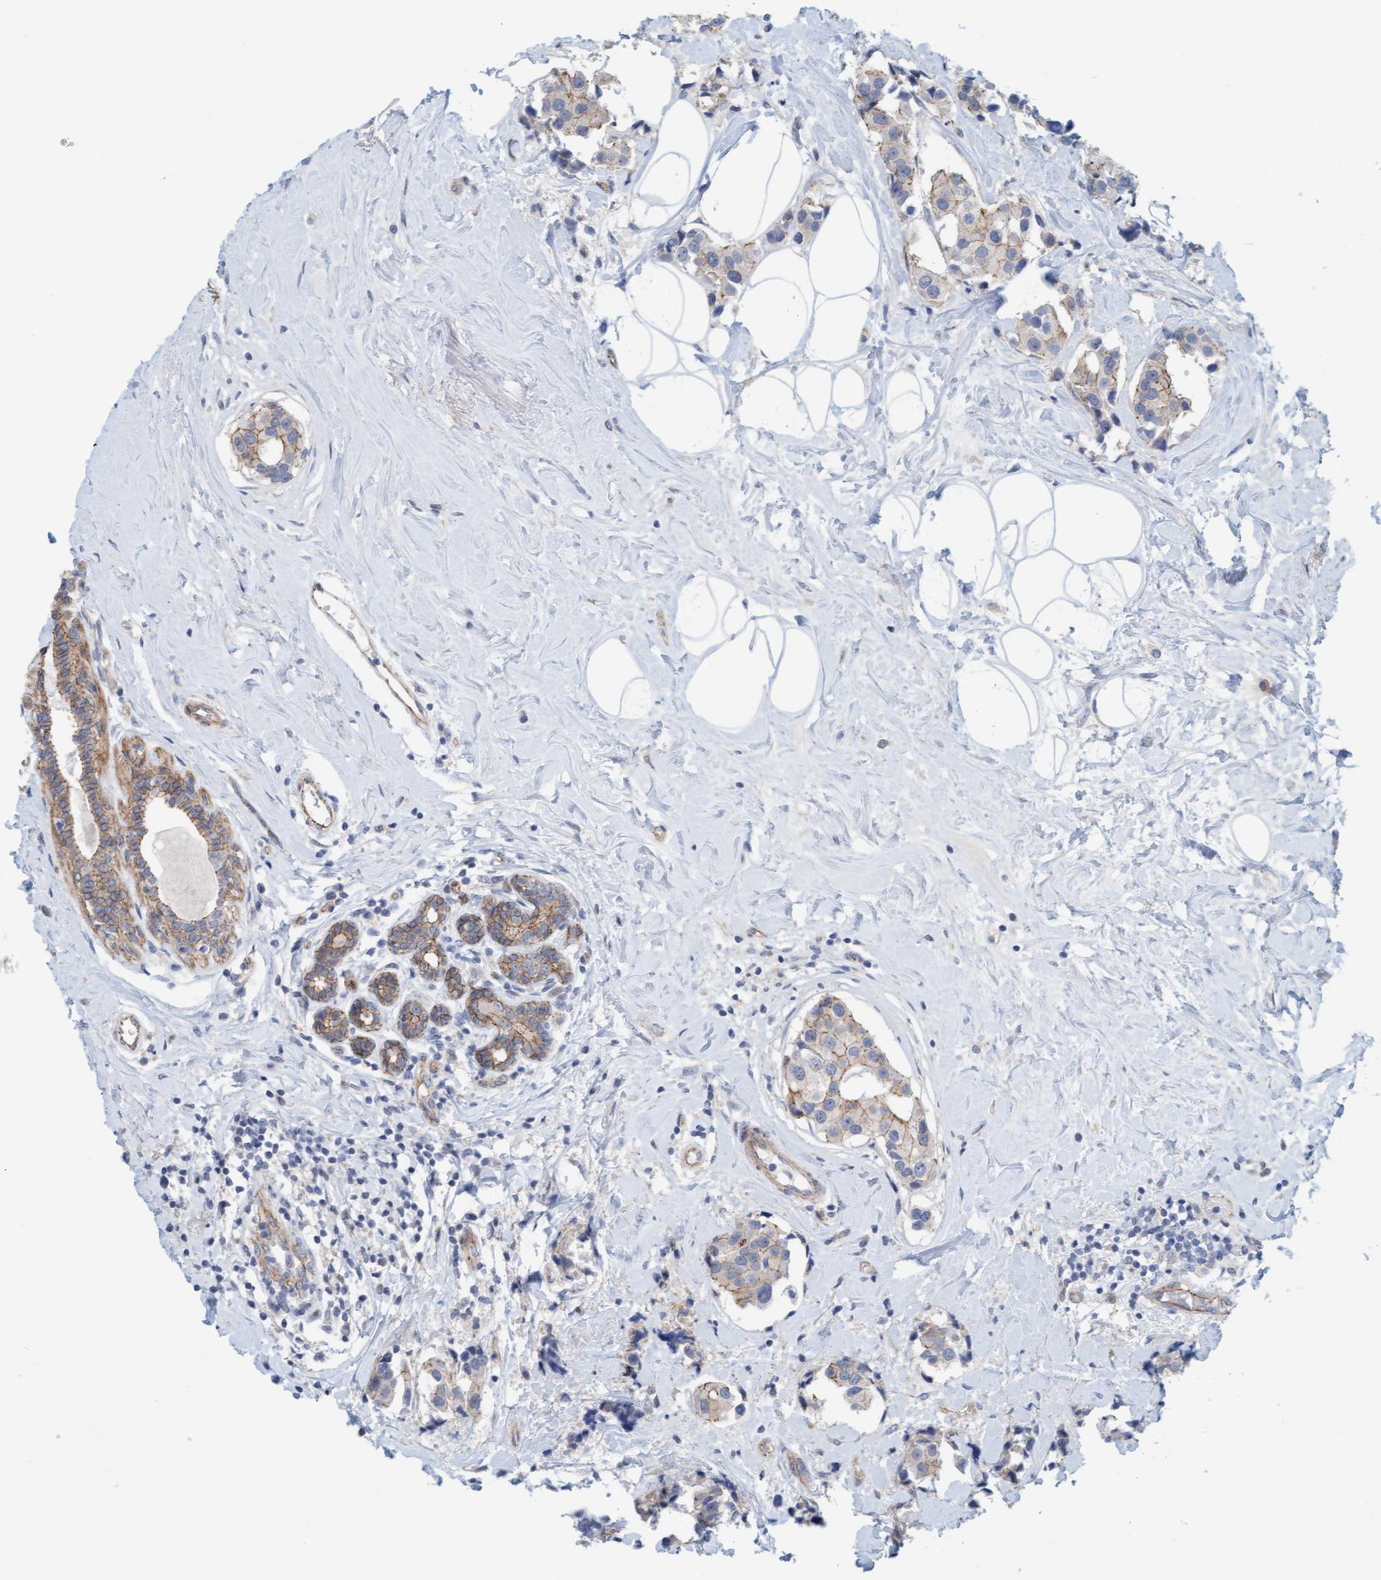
{"staining": {"intensity": "weak", "quantity": "25%-75%", "location": "cytoplasmic/membranous"}, "tissue": "breast cancer", "cell_type": "Tumor cells", "image_type": "cancer", "snomed": [{"axis": "morphology", "description": "Normal tissue, NOS"}, {"axis": "morphology", "description": "Duct carcinoma"}, {"axis": "topography", "description": "Breast"}], "caption": "Immunohistochemical staining of human breast cancer (infiltrating ductal carcinoma) reveals weak cytoplasmic/membranous protein positivity in about 25%-75% of tumor cells. The staining was performed using DAB (3,3'-diaminobenzidine), with brown indicating positive protein expression. Nuclei are stained blue with hematoxylin.", "gene": "KRBA2", "patient": {"sex": "female", "age": 39}}